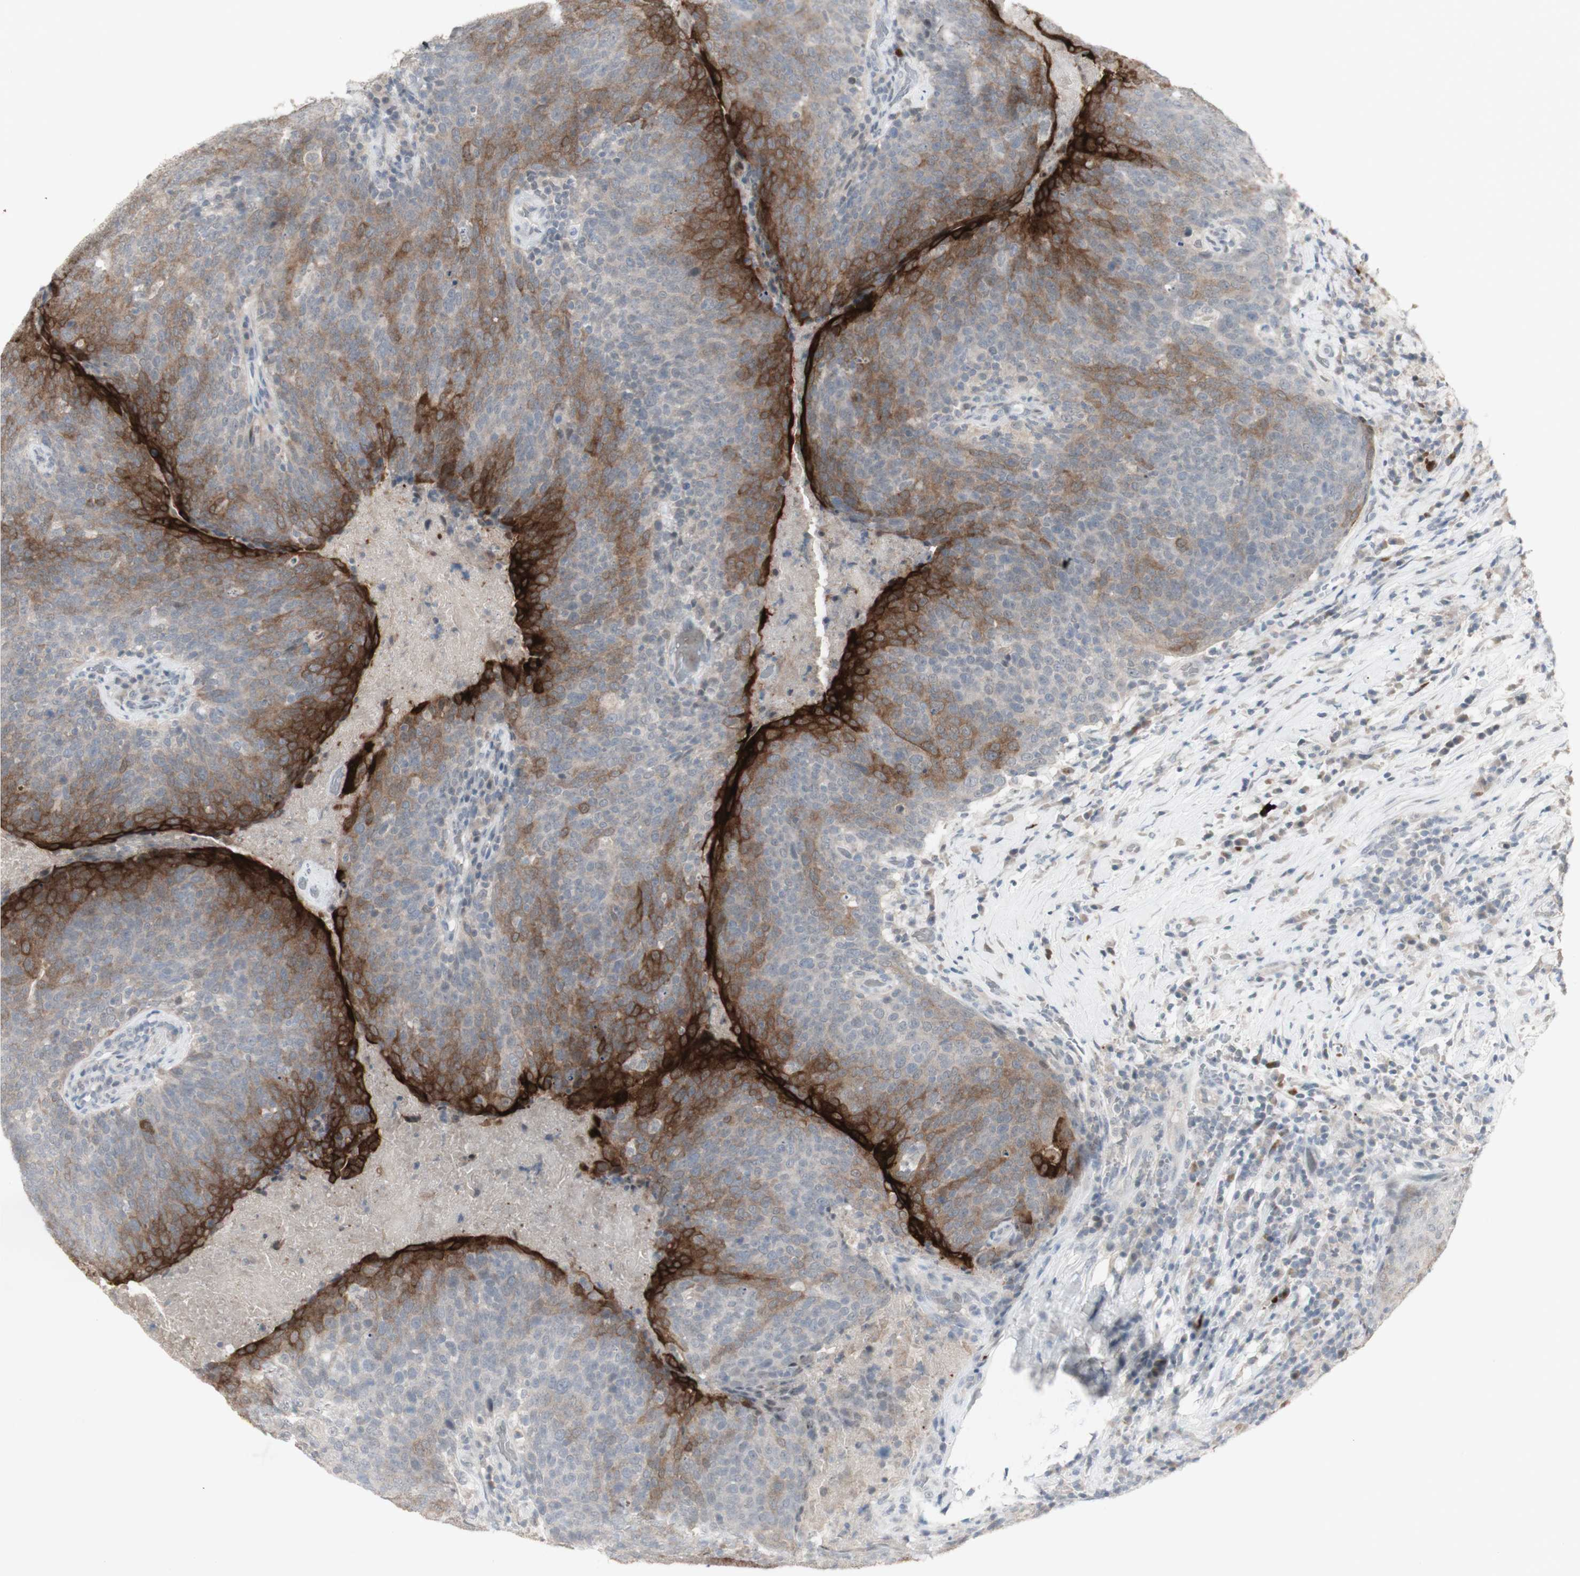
{"staining": {"intensity": "strong", "quantity": "25%-75%", "location": "cytoplasmic/membranous"}, "tissue": "head and neck cancer", "cell_type": "Tumor cells", "image_type": "cancer", "snomed": [{"axis": "morphology", "description": "Squamous cell carcinoma, NOS"}, {"axis": "morphology", "description": "Squamous cell carcinoma, metastatic, NOS"}, {"axis": "topography", "description": "Lymph node"}, {"axis": "topography", "description": "Head-Neck"}], "caption": "Protein analysis of head and neck cancer tissue exhibits strong cytoplasmic/membranous staining in approximately 25%-75% of tumor cells. (IHC, brightfield microscopy, high magnification).", "gene": "C1orf116", "patient": {"sex": "male", "age": 62}}